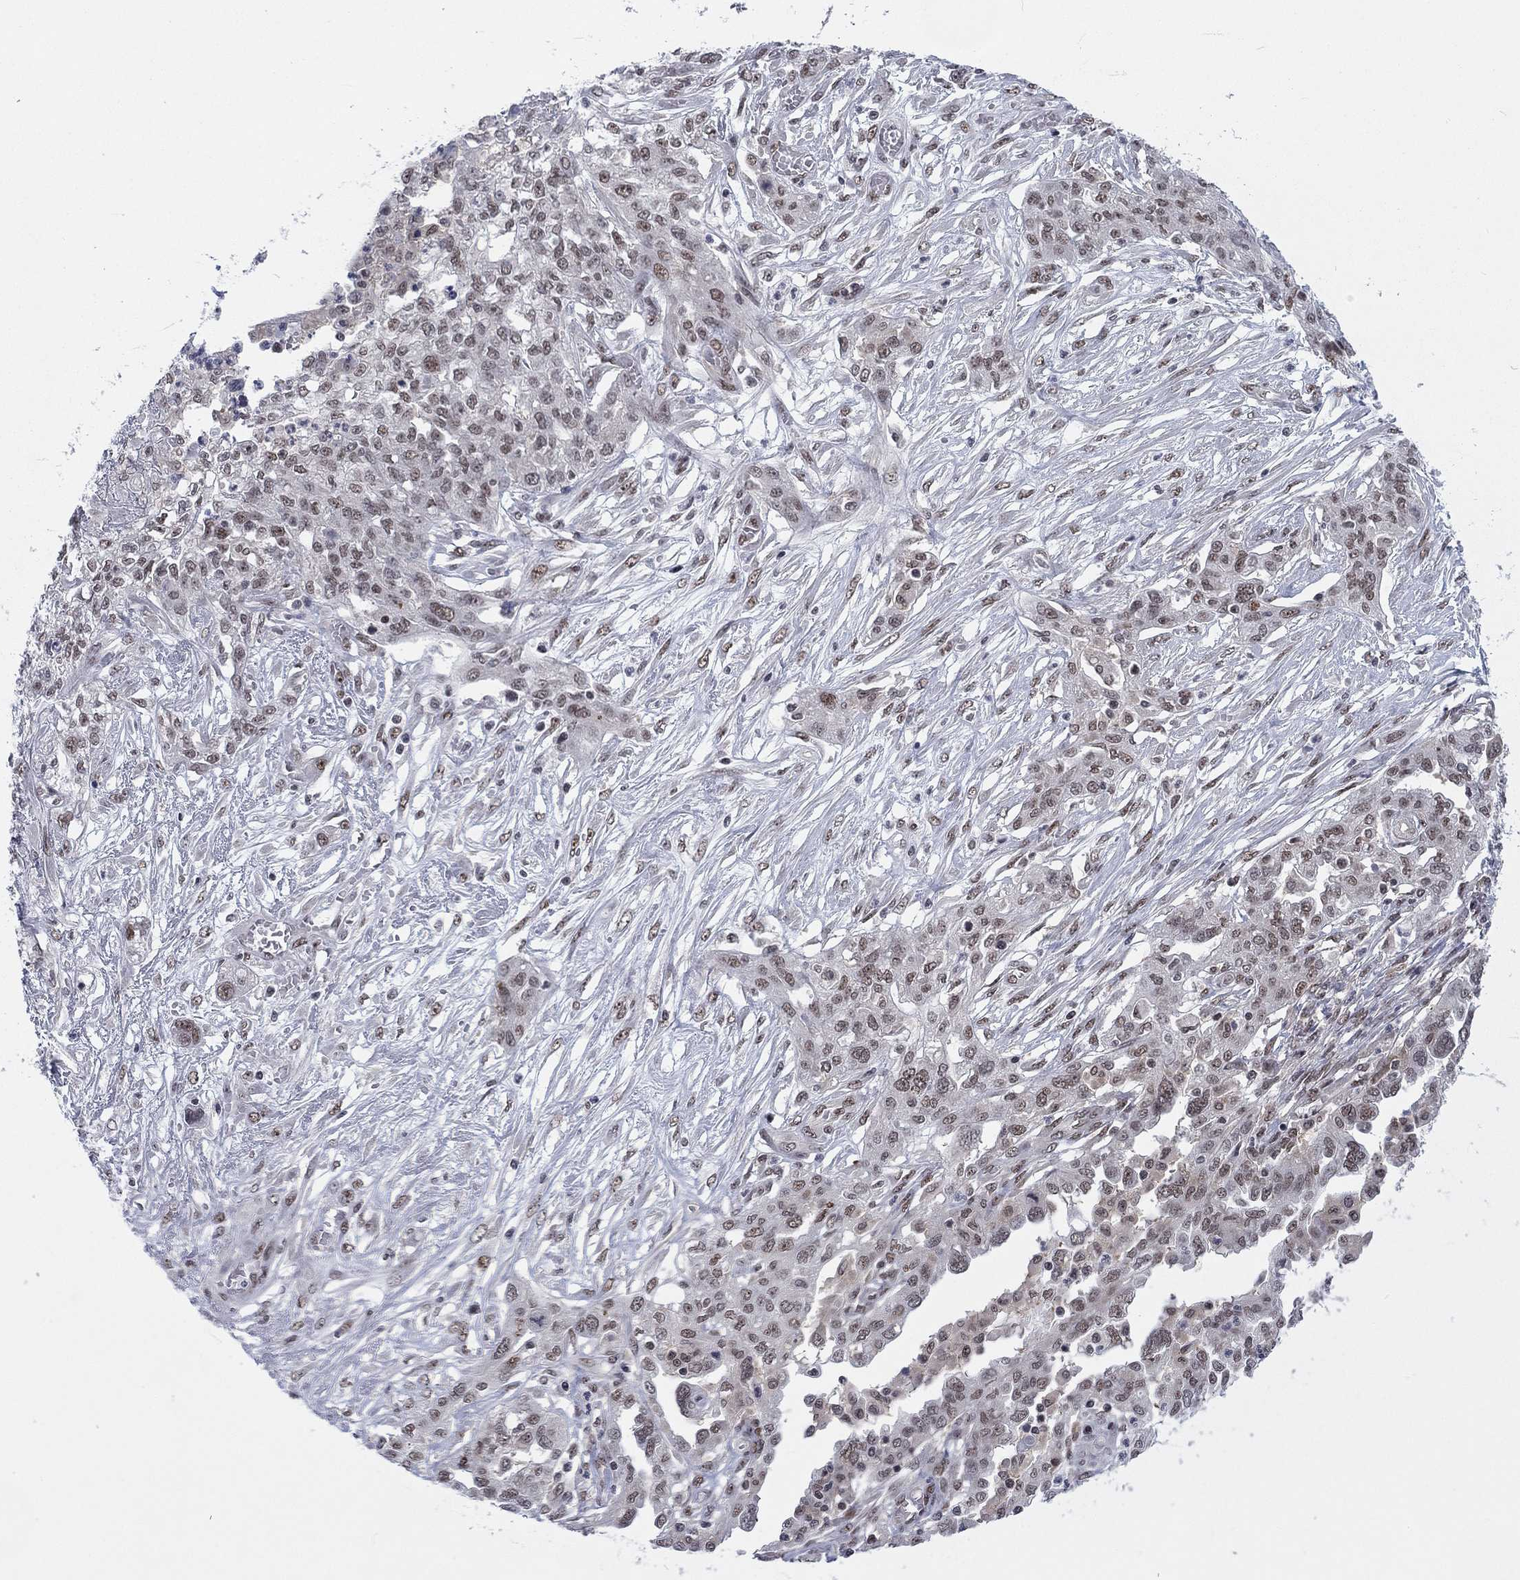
{"staining": {"intensity": "moderate", "quantity": "<25%", "location": "nuclear"}, "tissue": "ovarian cancer", "cell_type": "Tumor cells", "image_type": "cancer", "snomed": [{"axis": "morphology", "description": "Cystadenocarcinoma, serous, NOS"}, {"axis": "topography", "description": "Ovary"}], "caption": "A high-resolution micrograph shows IHC staining of ovarian serous cystadenocarcinoma, which displays moderate nuclear expression in approximately <25% of tumor cells.", "gene": "FYTTD1", "patient": {"sex": "female", "age": 67}}